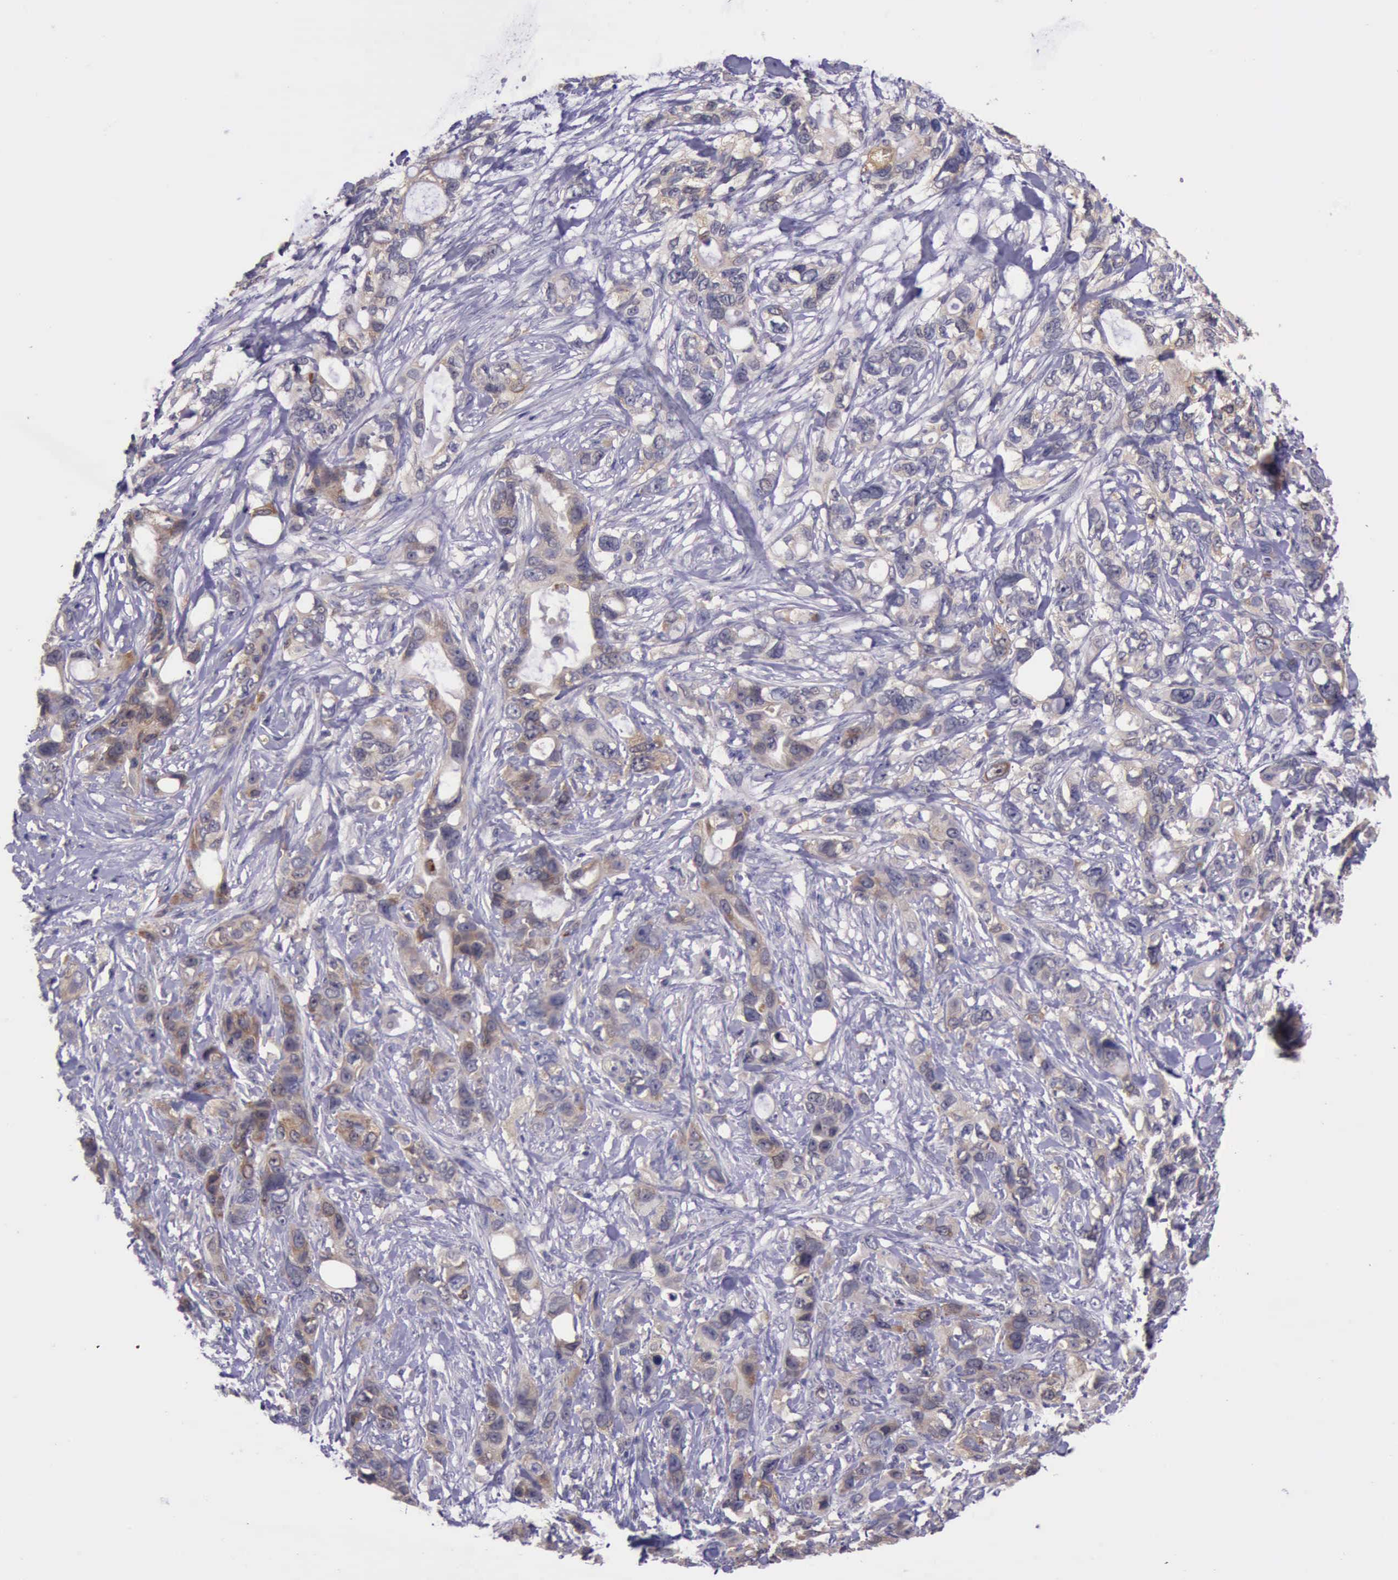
{"staining": {"intensity": "weak", "quantity": ">75%", "location": "cytoplasmic/membranous"}, "tissue": "stomach cancer", "cell_type": "Tumor cells", "image_type": "cancer", "snomed": [{"axis": "morphology", "description": "Adenocarcinoma, NOS"}, {"axis": "topography", "description": "Stomach, upper"}], "caption": "Immunohistochemistry image of neoplastic tissue: human stomach cancer stained using IHC shows low levels of weak protein expression localized specifically in the cytoplasmic/membranous of tumor cells, appearing as a cytoplasmic/membranous brown color.", "gene": "PLEK2", "patient": {"sex": "male", "age": 47}}